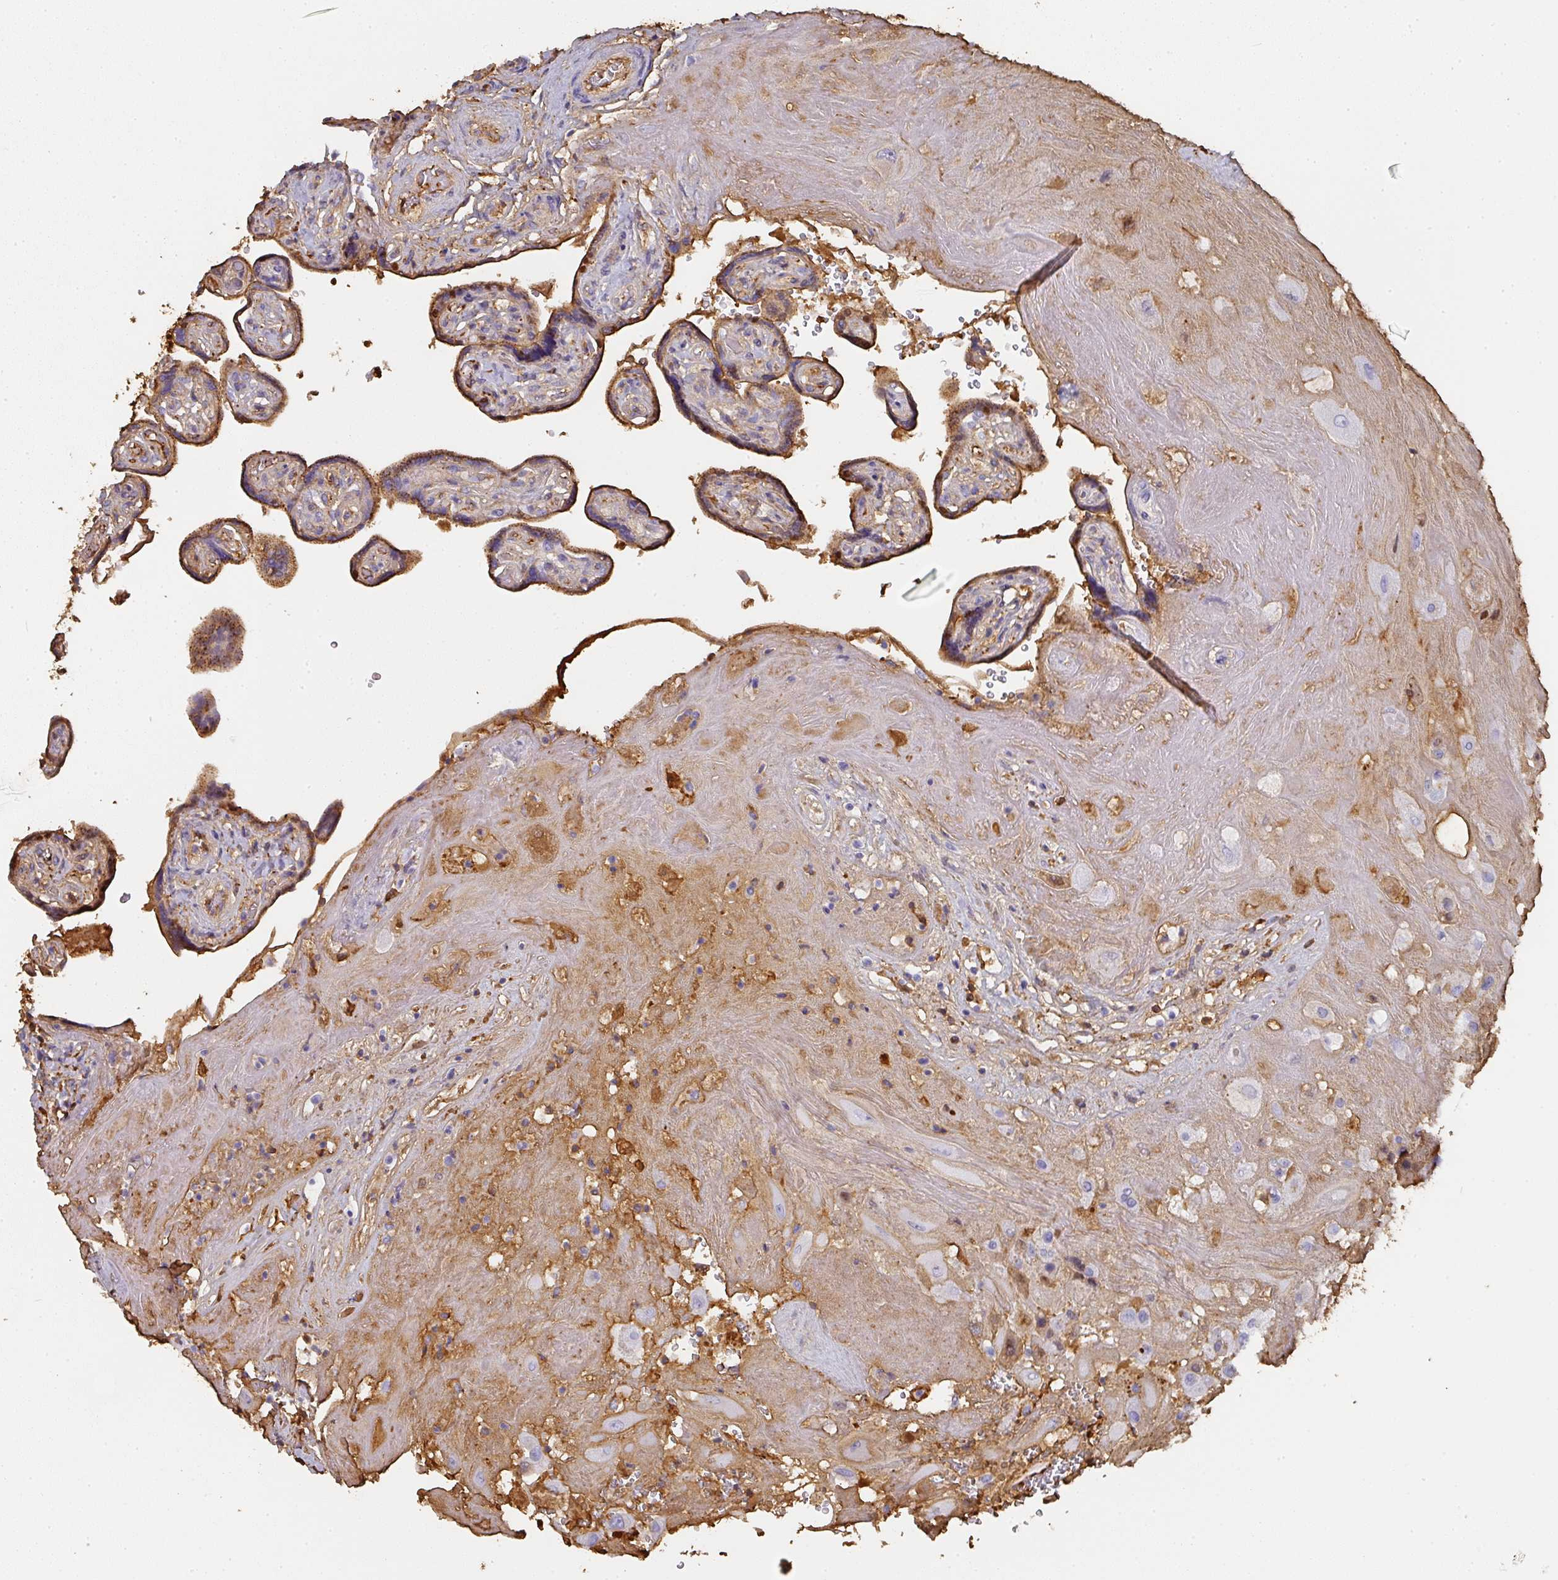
{"staining": {"intensity": "negative", "quantity": "none", "location": "none"}, "tissue": "placenta", "cell_type": "Decidual cells", "image_type": "normal", "snomed": [{"axis": "morphology", "description": "Normal tissue, NOS"}, {"axis": "topography", "description": "Placenta"}], "caption": "Immunohistochemistry (IHC) histopathology image of benign placenta stained for a protein (brown), which shows no expression in decidual cells. (DAB immunohistochemistry (IHC) with hematoxylin counter stain).", "gene": "ALB", "patient": {"sex": "female", "age": 32}}